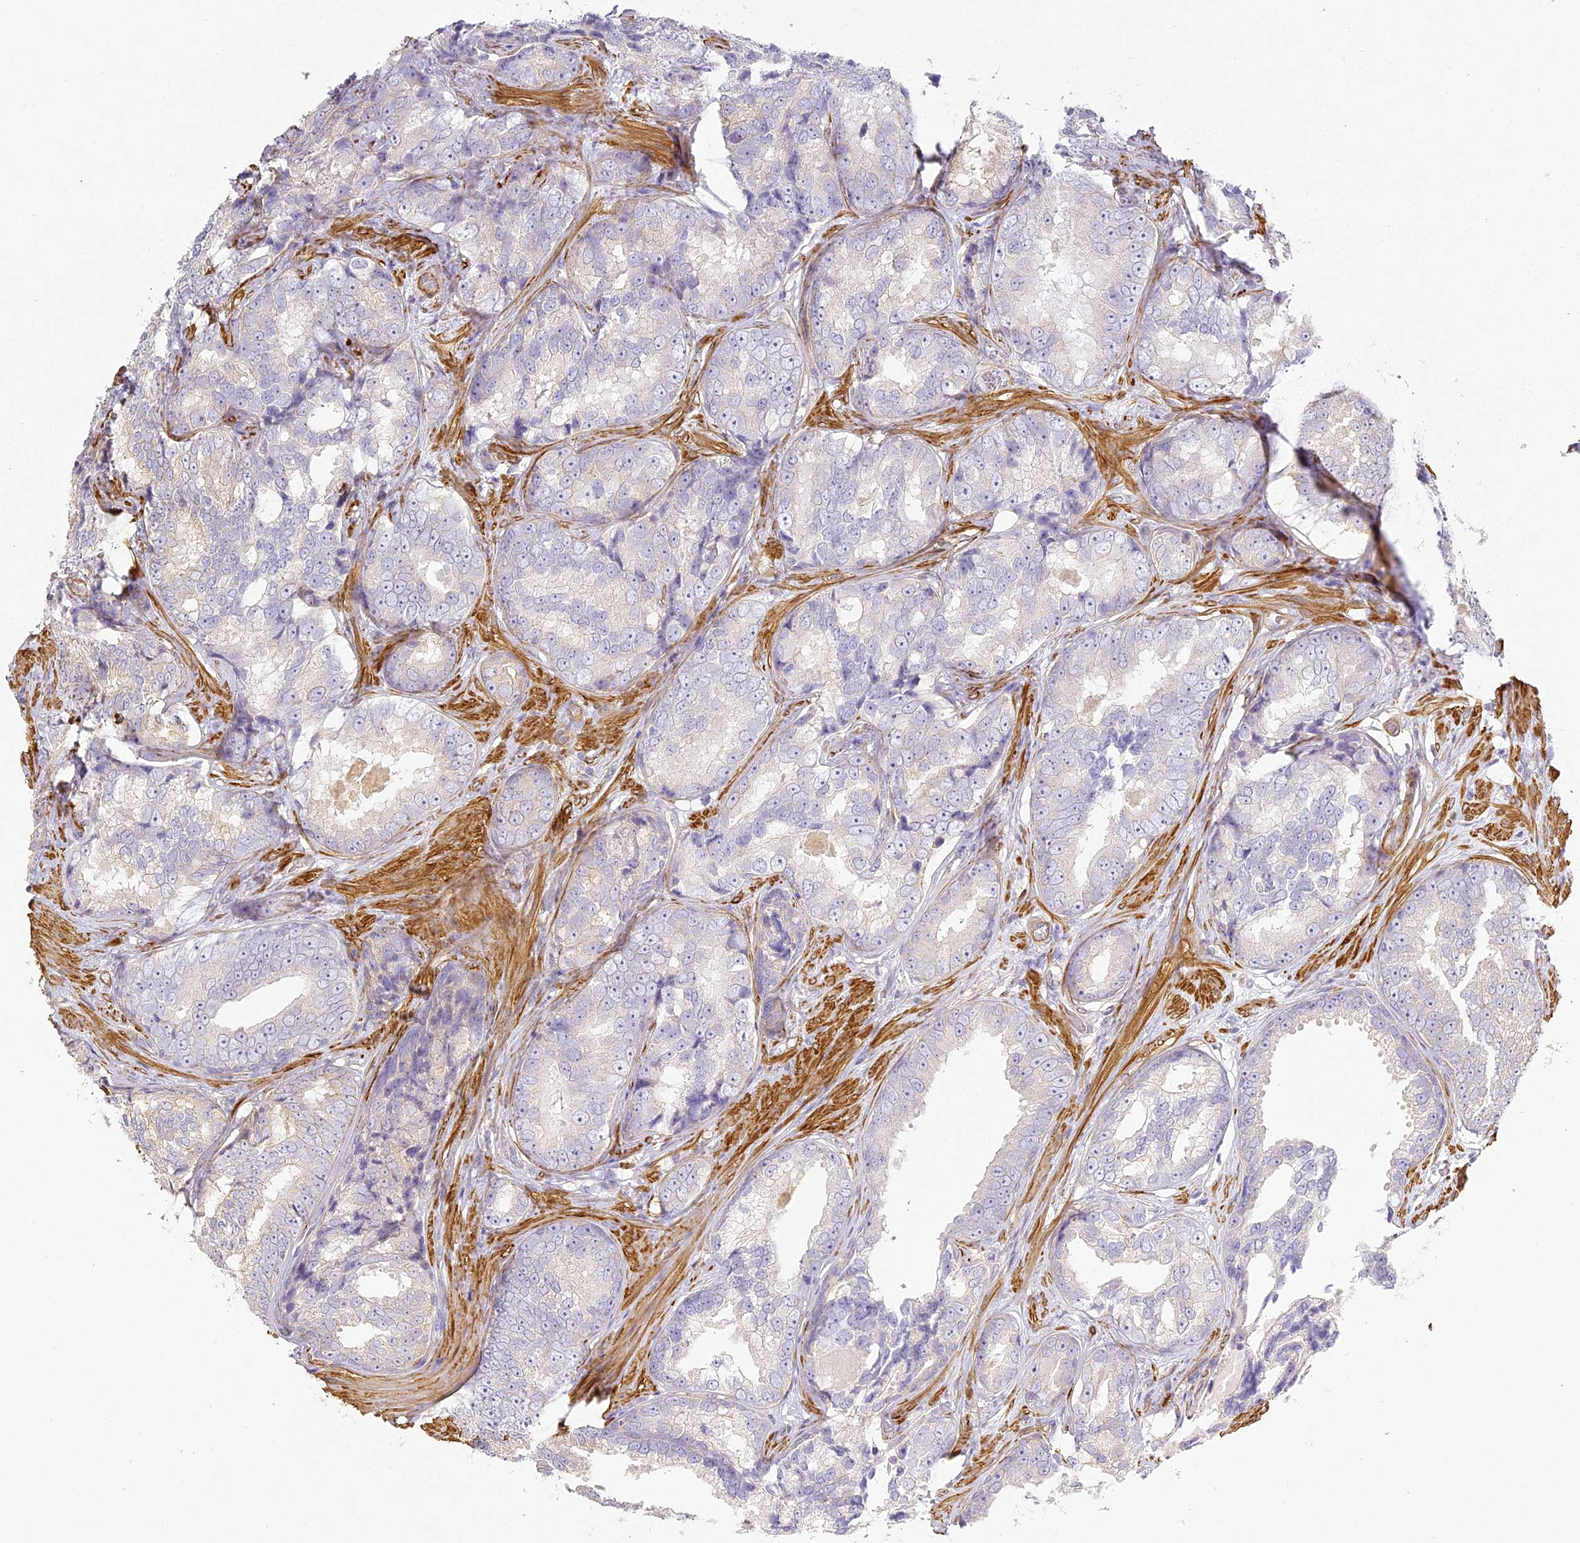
{"staining": {"intensity": "negative", "quantity": "none", "location": "none"}, "tissue": "prostate cancer", "cell_type": "Tumor cells", "image_type": "cancer", "snomed": [{"axis": "morphology", "description": "Adenocarcinoma, High grade"}, {"axis": "topography", "description": "Prostate"}], "caption": "Immunohistochemical staining of prostate cancer exhibits no significant expression in tumor cells. (DAB immunohistochemistry with hematoxylin counter stain).", "gene": "MED28", "patient": {"sex": "male", "age": 66}}